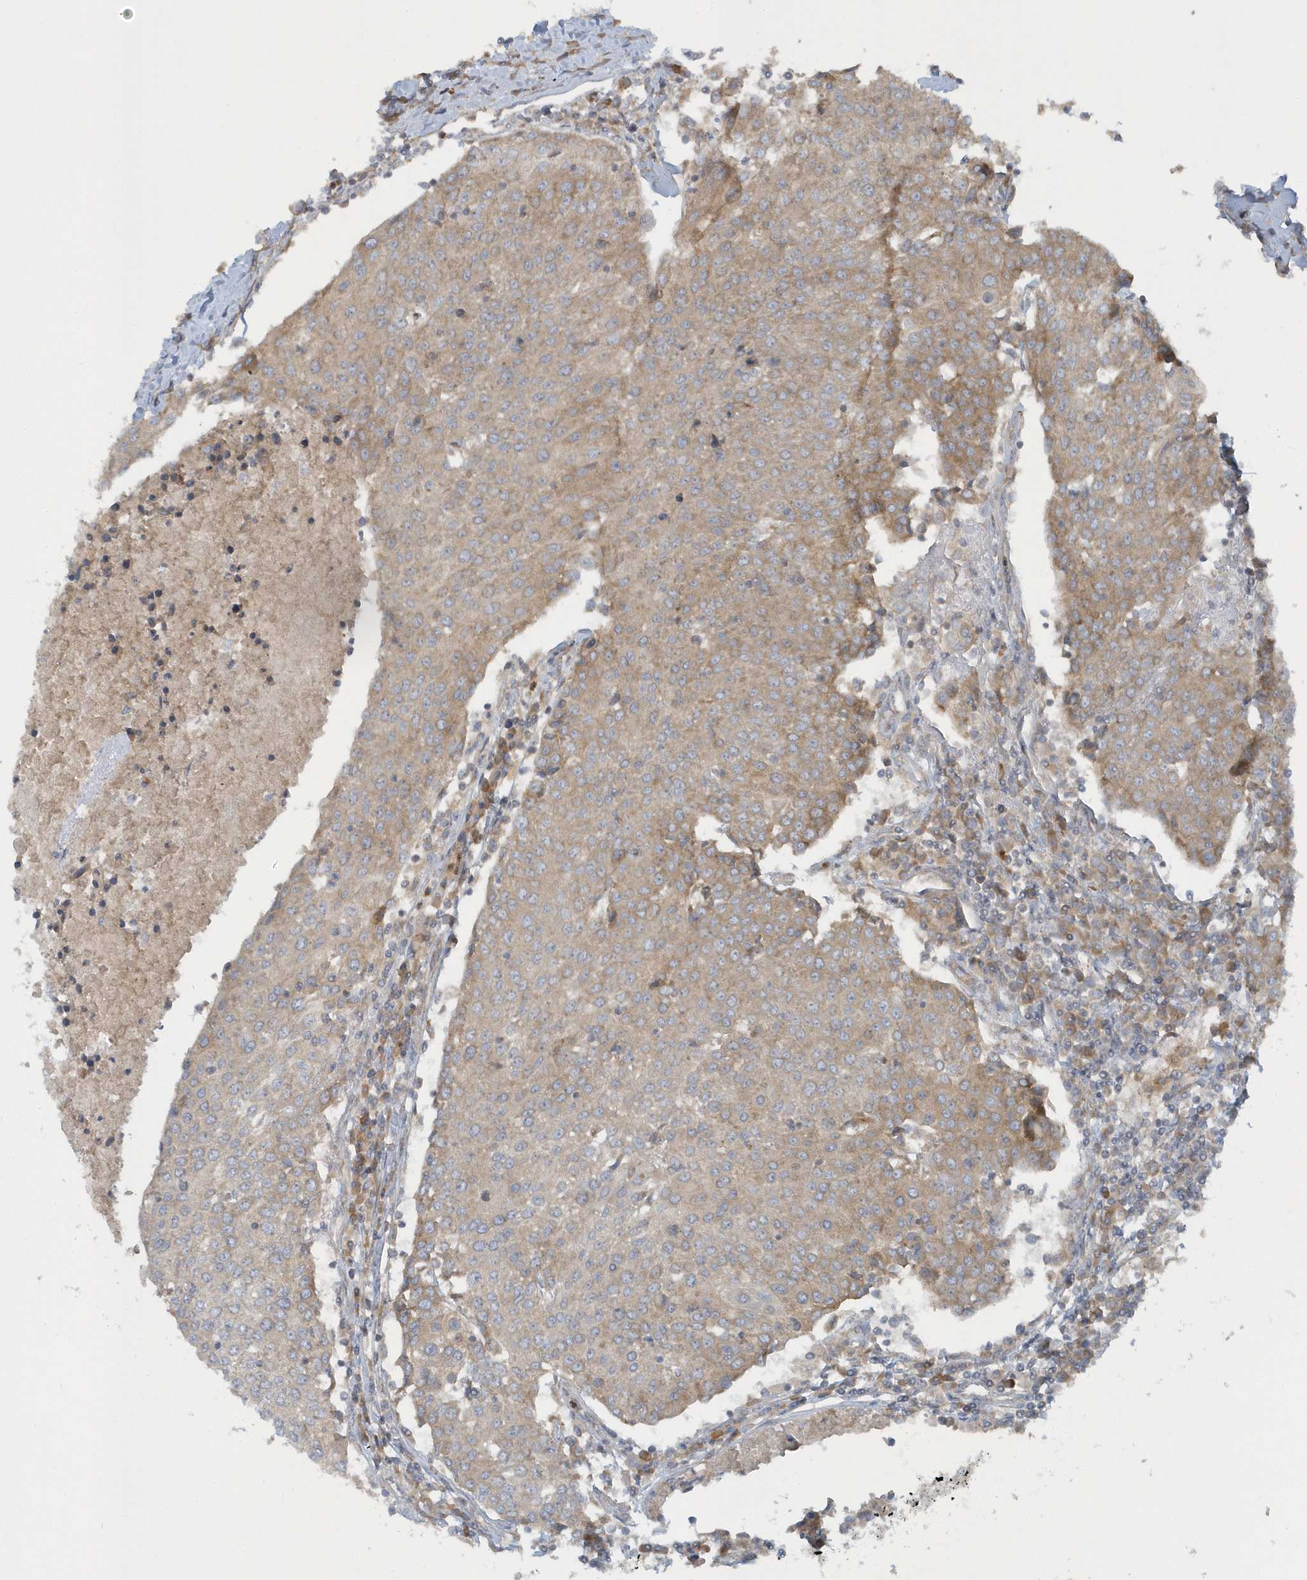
{"staining": {"intensity": "weak", "quantity": ">75%", "location": "cytoplasmic/membranous"}, "tissue": "urothelial cancer", "cell_type": "Tumor cells", "image_type": "cancer", "snomed": [{"axis": "morphology", "description": "Urothelial carcinoma, High grade"}, {"axis": "topography", "description": "Urinary bladder"}], "caption": "Immunohistochemical staining of human urothelial cancer shows low levels of weak cytoplasmic/membranous protein positivity in about >75% of tumor cells.", "gene": "CNOT10", "patient": {"sex": "female", "age": 85}}